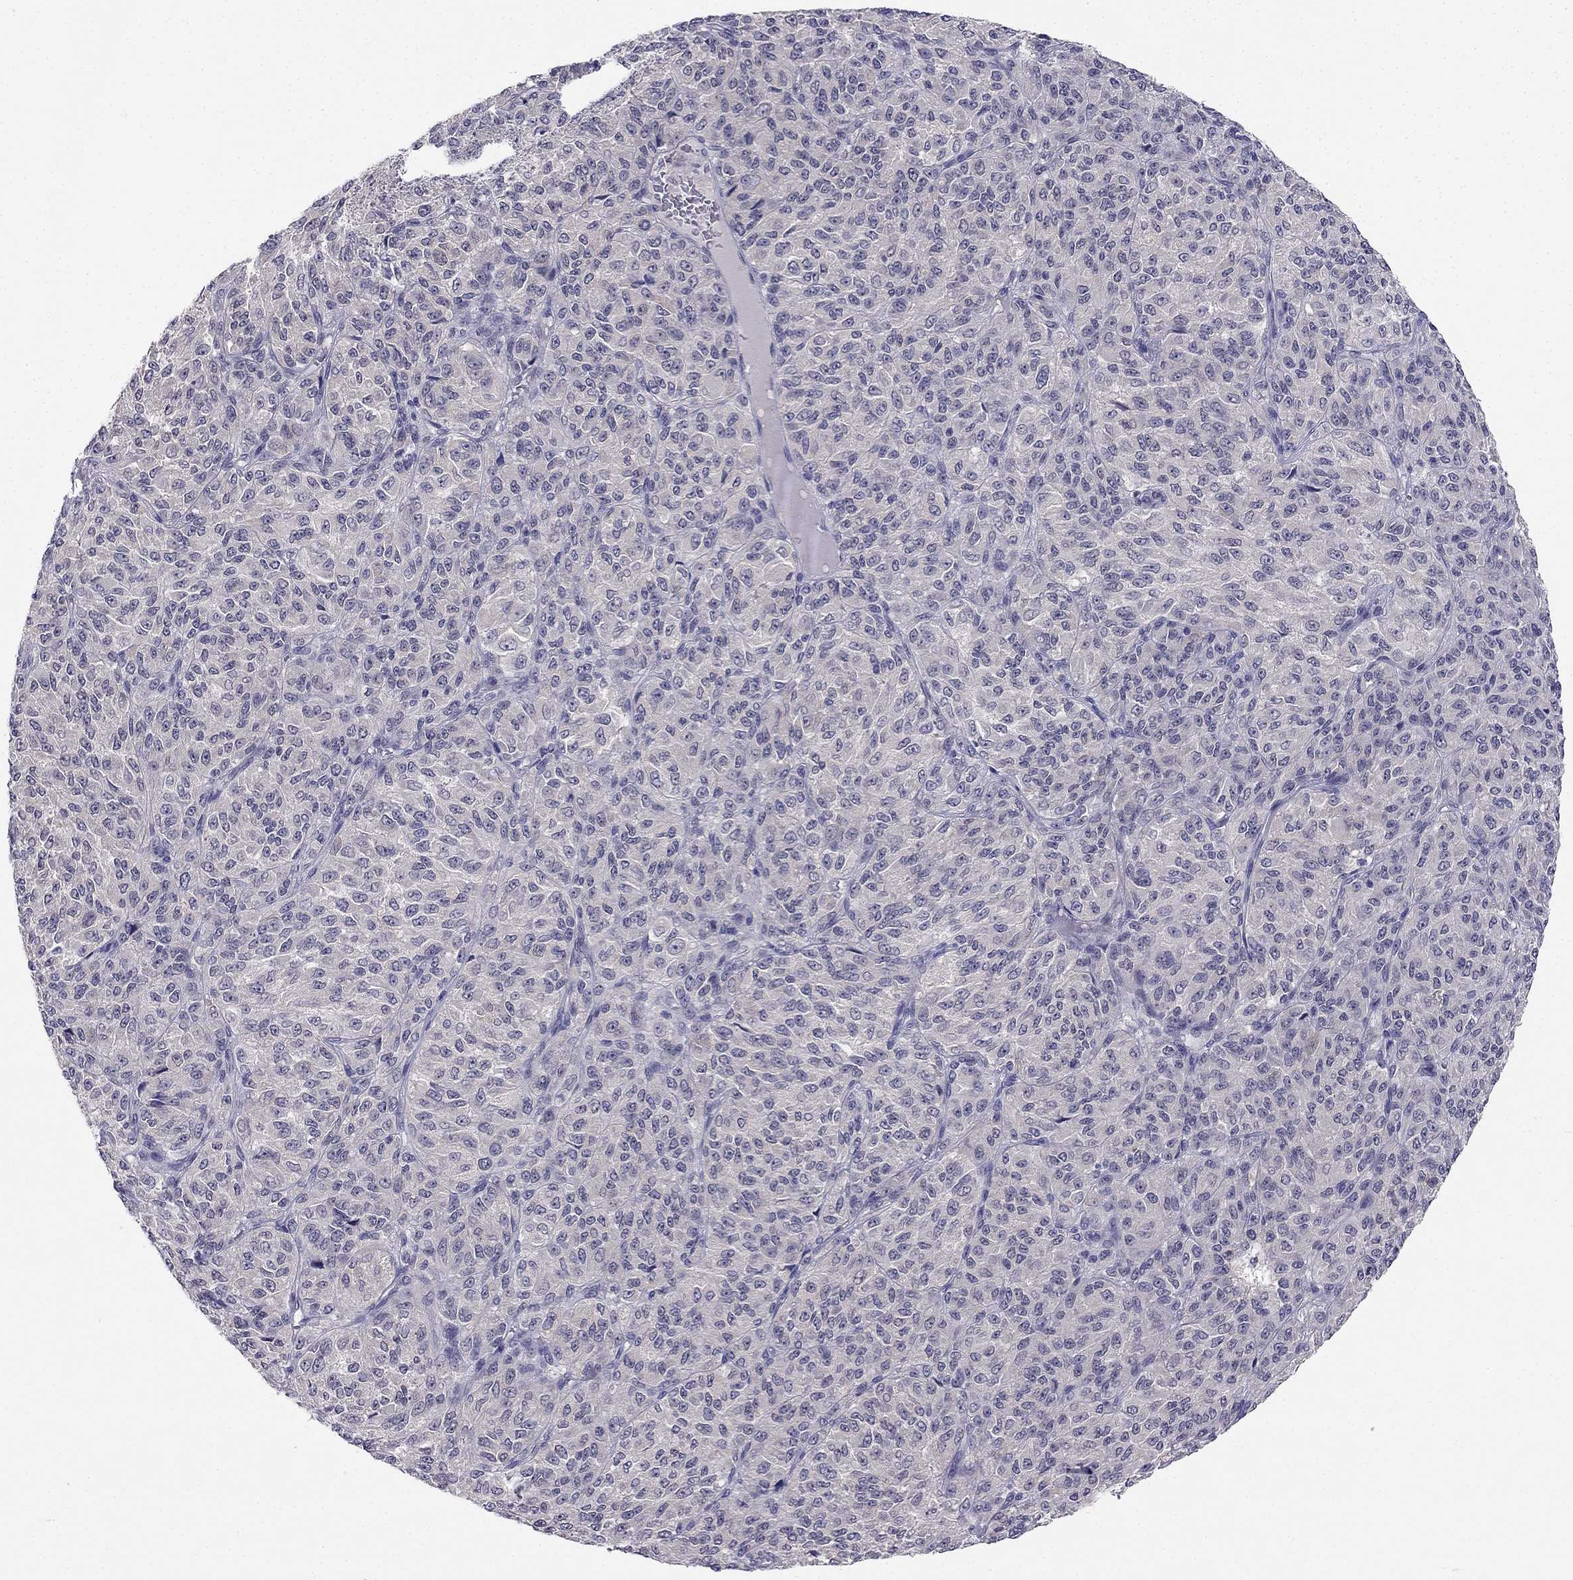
{"staining": {"intensity": "negative", "quantity": "none", "location": "none"}, "tissue": "melanoma", "cell_type": "Tumor cells", "image_type": "cancer", "snomed": [{"axis": "morphology", "description": "Malignant melanoma, Metastatic site"}, {"axis": "topography", "description": "Brain"}], "caption": "An image of human malignant melanoma (metastatic site) is negative for staining in tumor cells.", "gene": "C16orf89", "patient": {"sex": "female", "age": 56}}